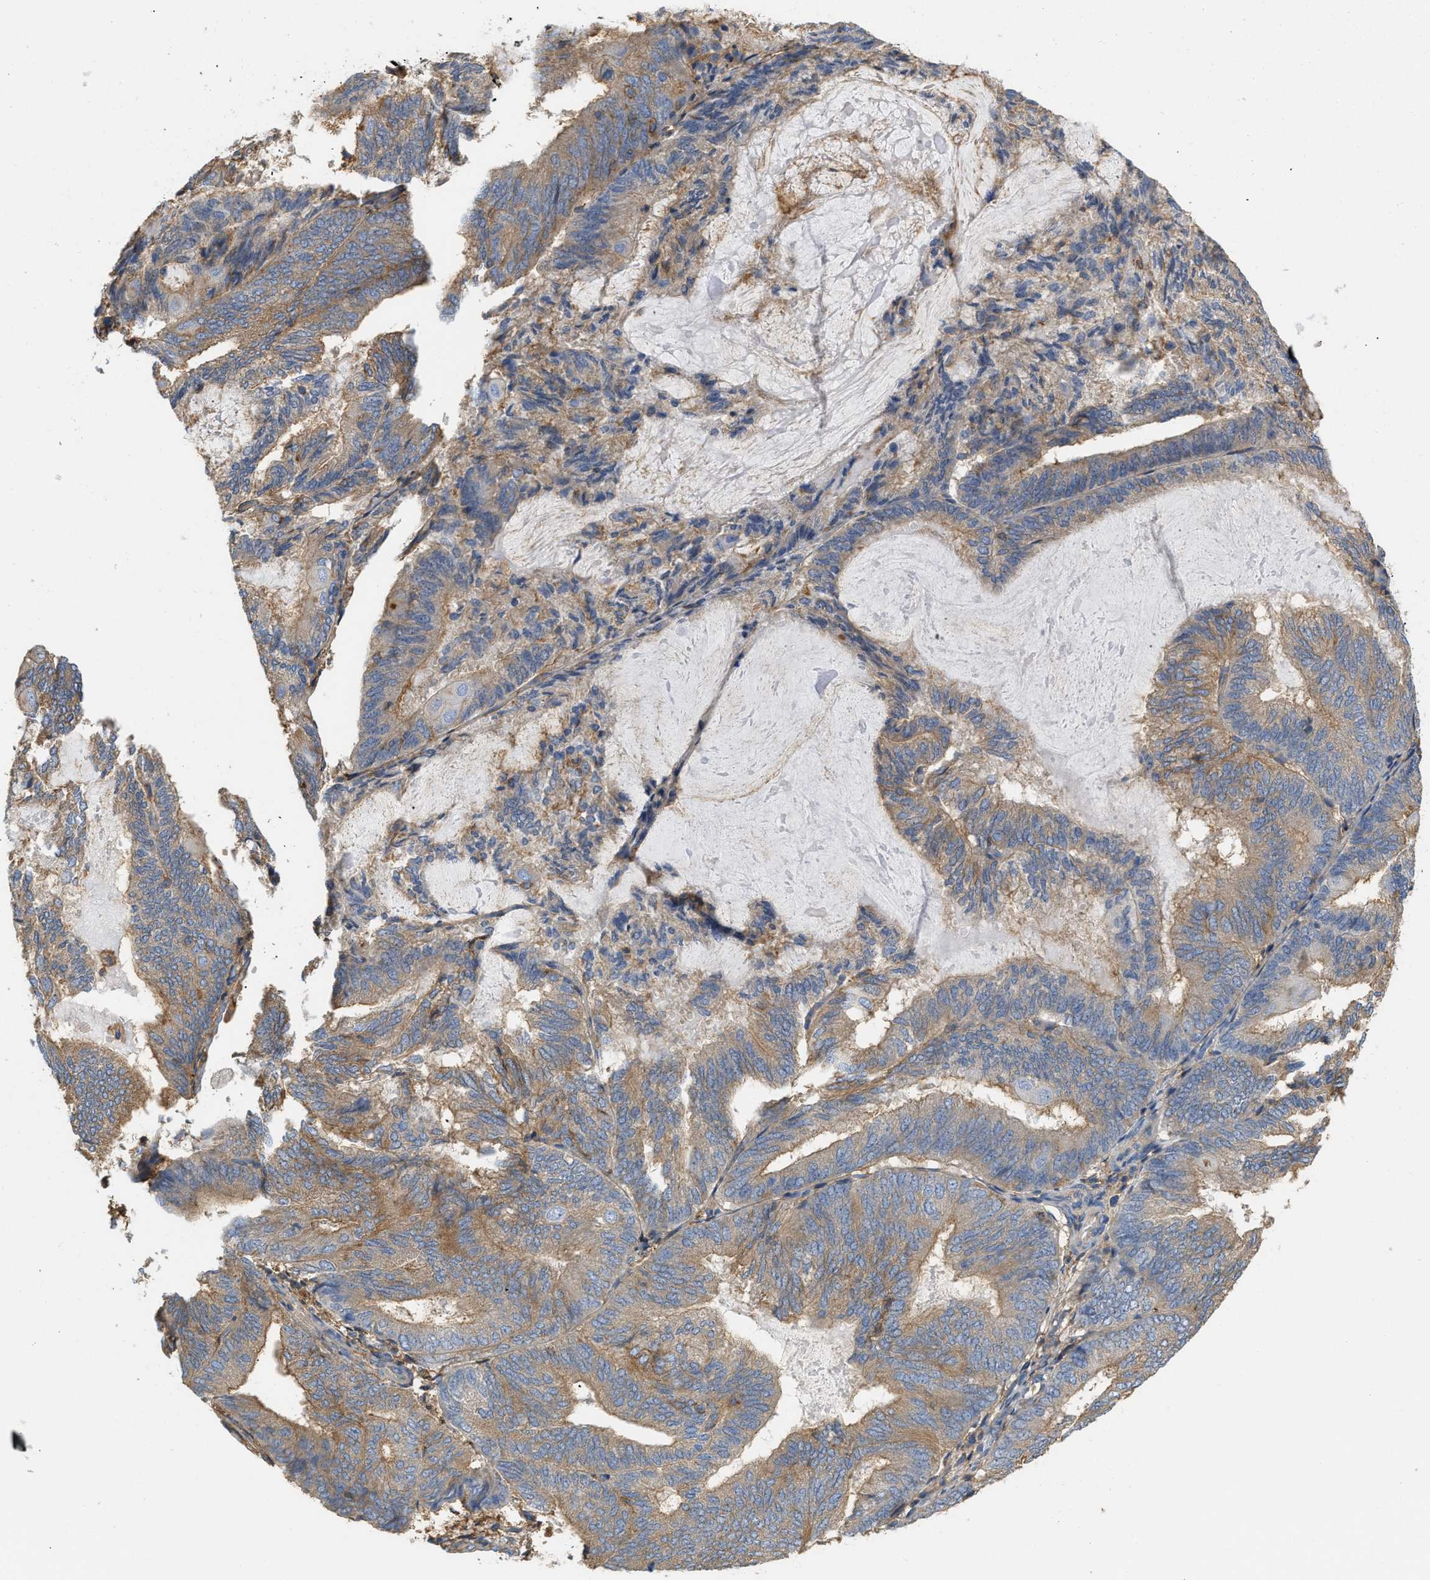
{"staining": {"intensity": "moderate", "quantity": "25%-75%", "location": "cytoplasmic/membranous"}, "tissue": "endometrial cancer", "cell_type": "Tumor cells", "image_type": "cancer", "snomed": [{"axis": "morphology", "description": "Adenocarcinoma, NOS"}, {"axis": "topography", "description": "Endometrium"}], "caption": "Protein staining of endometrial cancer tissue displays moderate cytoplasmic/membranous staining in approximately 25%-75% of tumor cells.", "gene": "GNB4", "patient": {"sex": "female", "age": 81}}